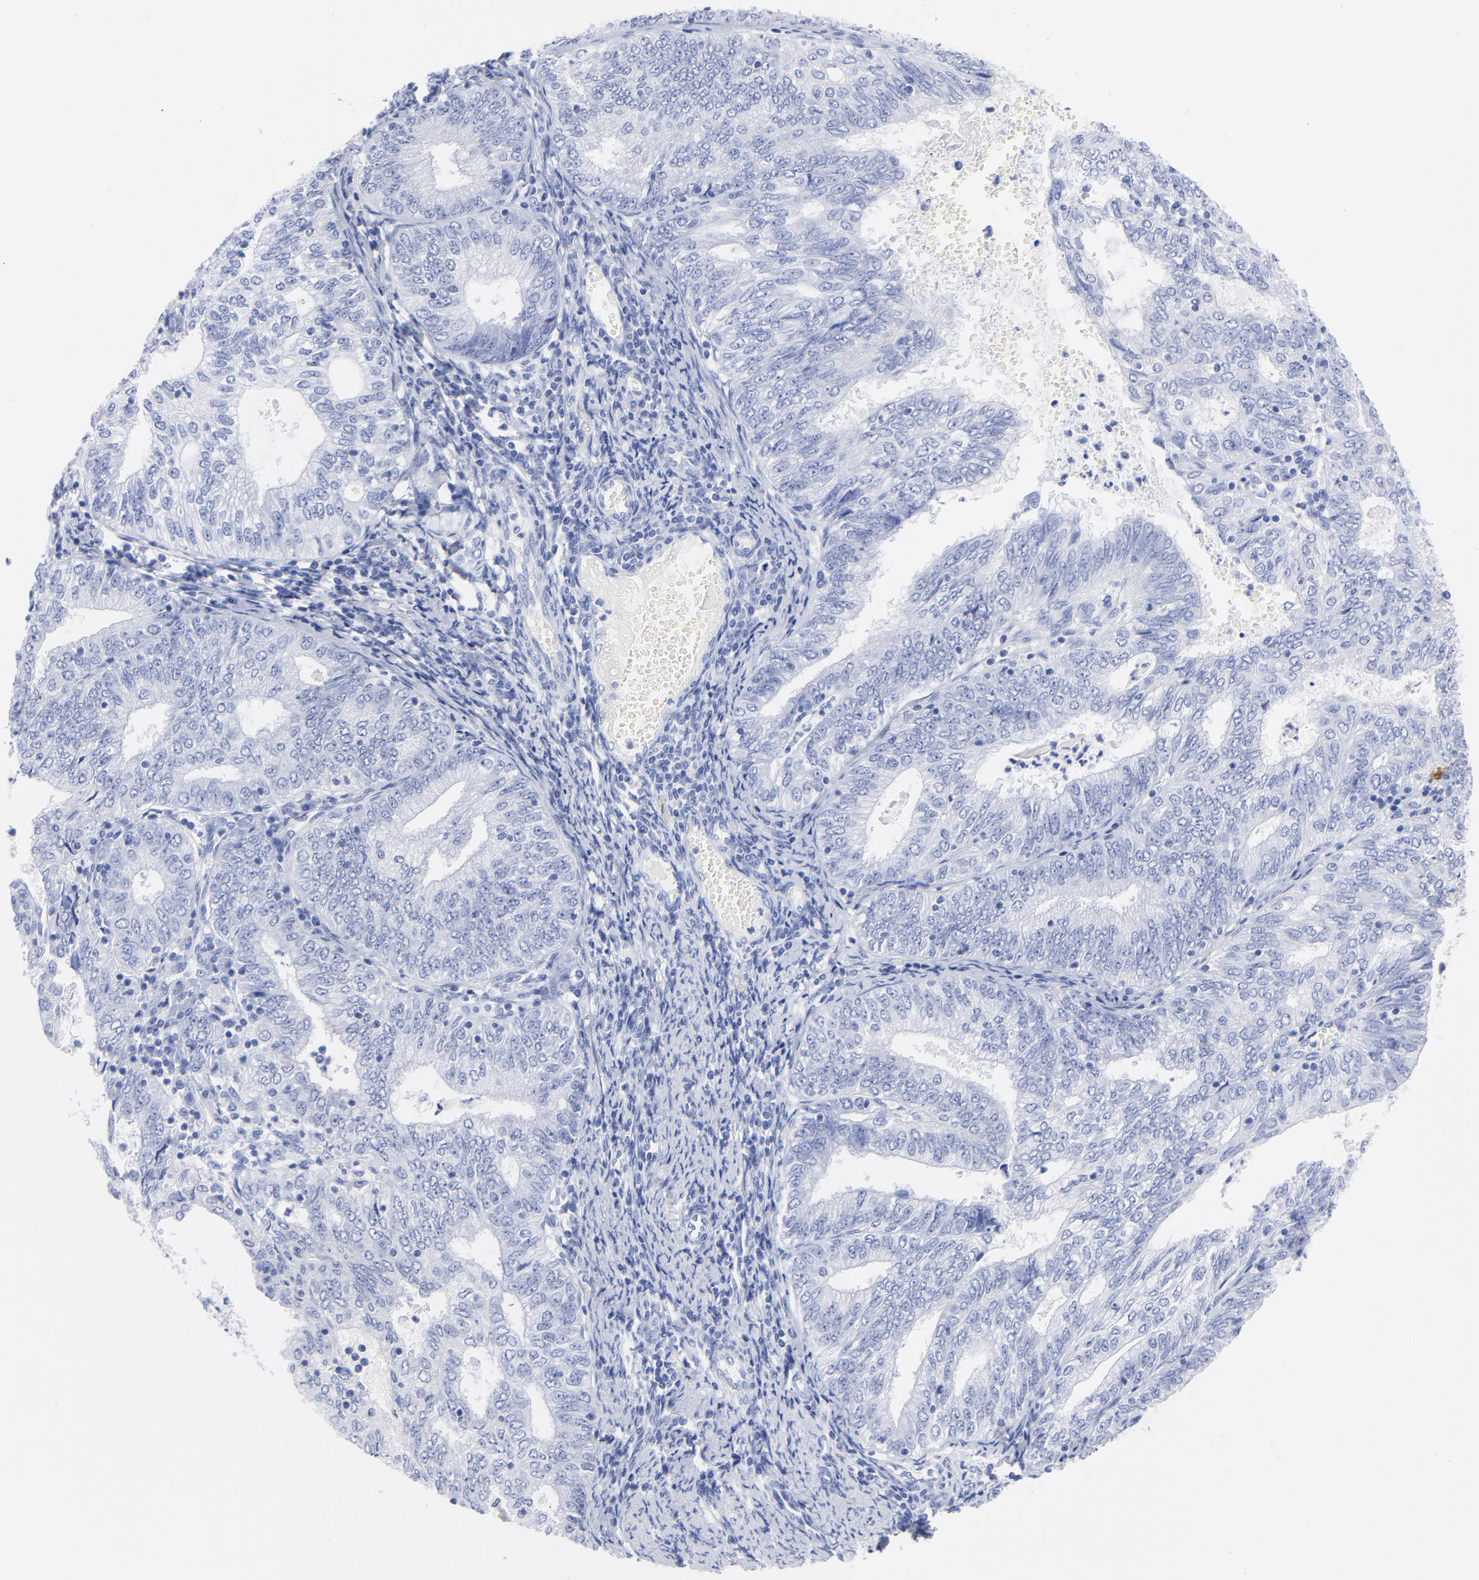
{"staining": {"intensity": "negative", "quantity": "none", "location": "none"}, "tissue": "endometrial cancer", "cell_type": "Tumor cells", "image_type": "cancer", "snomed": [{"axis": "morphology", "description": "Adenocarcinoma, NOS"}, {"axis": "topography", "description": "Endometrium"}], "caption": "Endometrial cancer (adenocarcinoma) stained for a protein using IHC reveals no expression tumor cells.", "gene": "ACY1", "patient": {"sex": "female", "age": 69}}